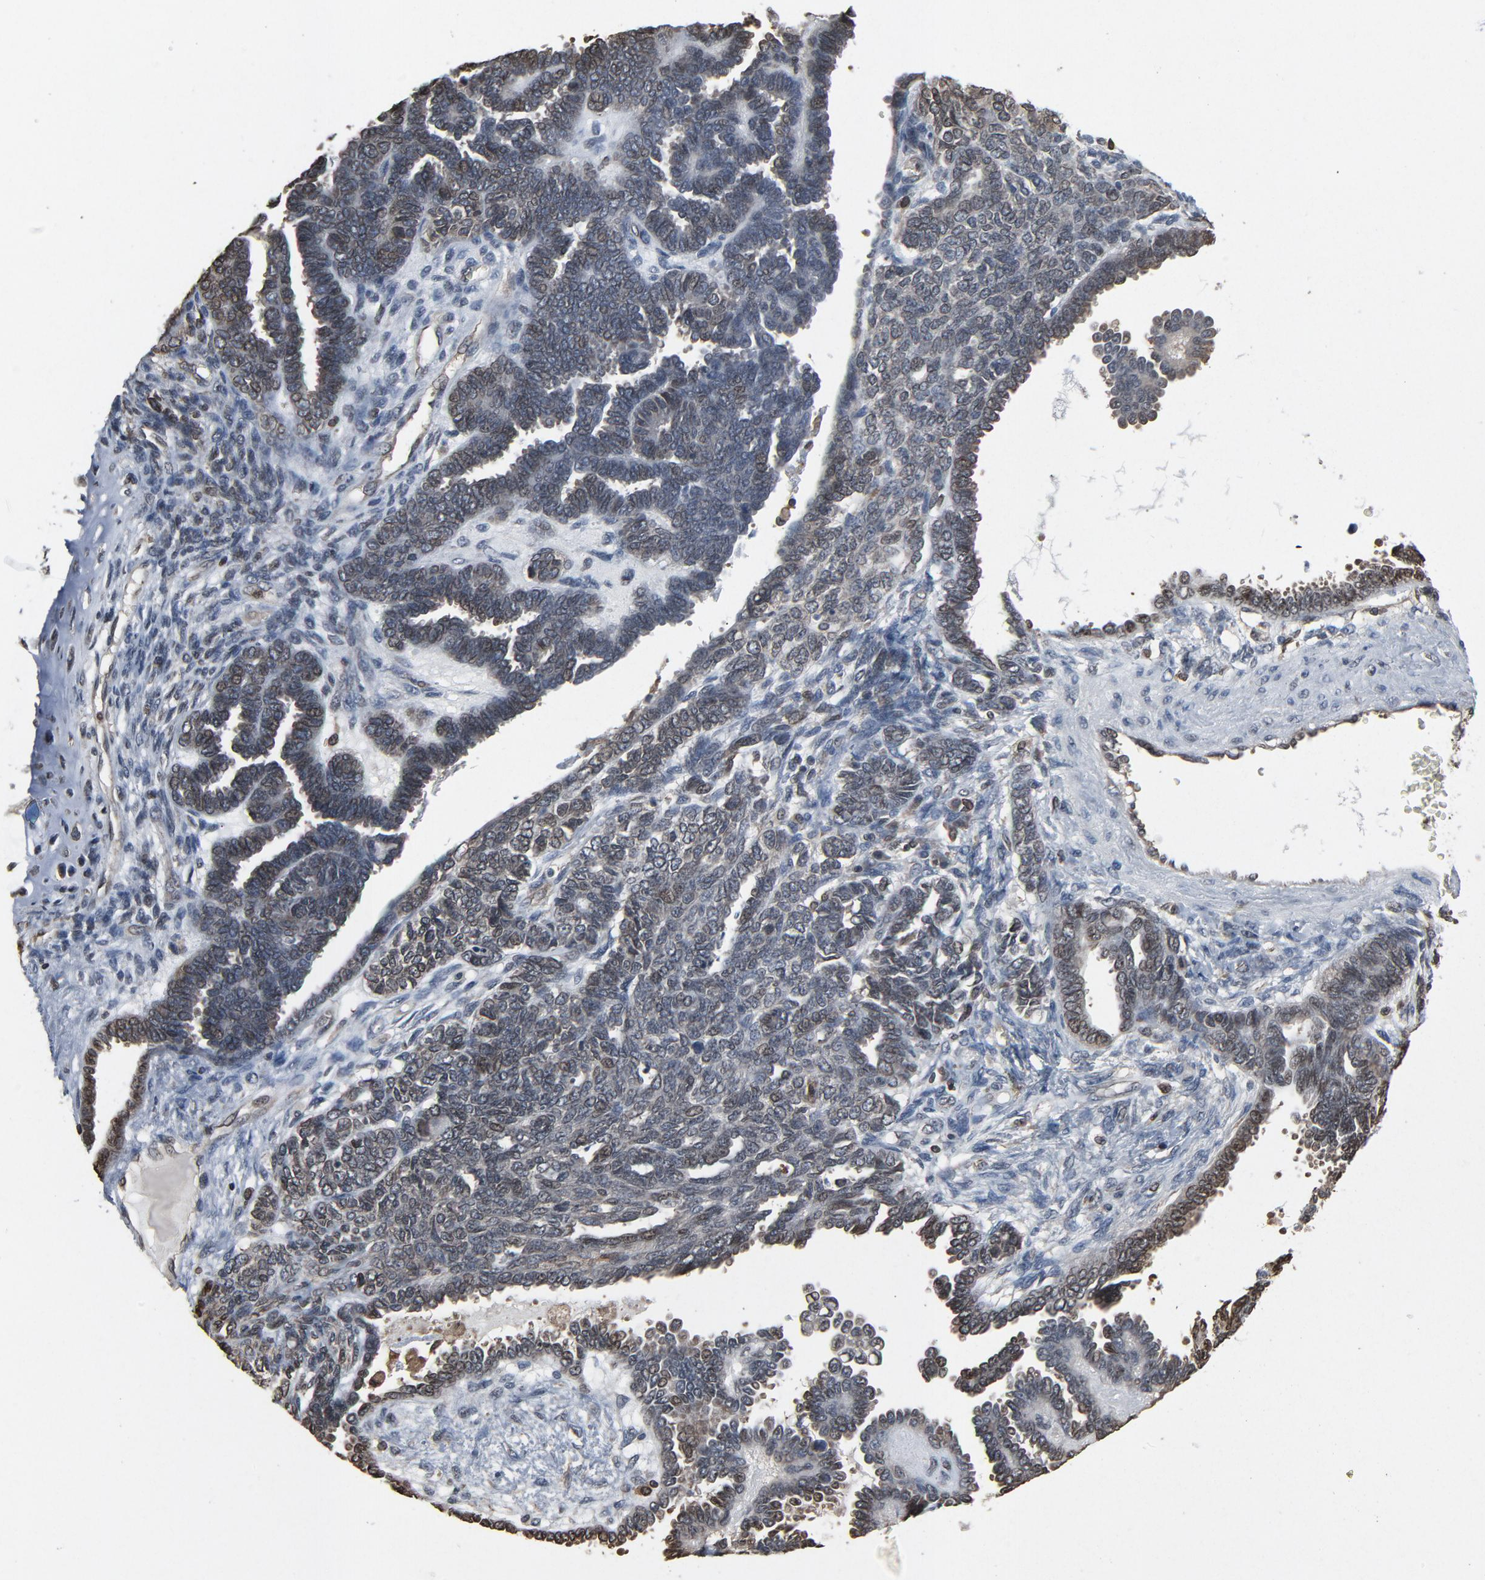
{"staining": {"intensity": "weak", "quantity": "<25%", "location": "cytoplasmic/membranous,nuclear"}, "tissue": "endometrial cancer", "cell_type": "Tumor cells", "image_type": "cancer", "snomed": [{"axis": "morphology", "description": "Neoplasm, malignant, NOS"}, {"axis": "topography", "description": "Endometrium"}], "caption": "Micrograph shows no protein positivity in tumor cells of endometrial neoplasm (malignant) tissue.", "gene": "UBE2D1", "patient": {"sex": "female", "age": 74}}